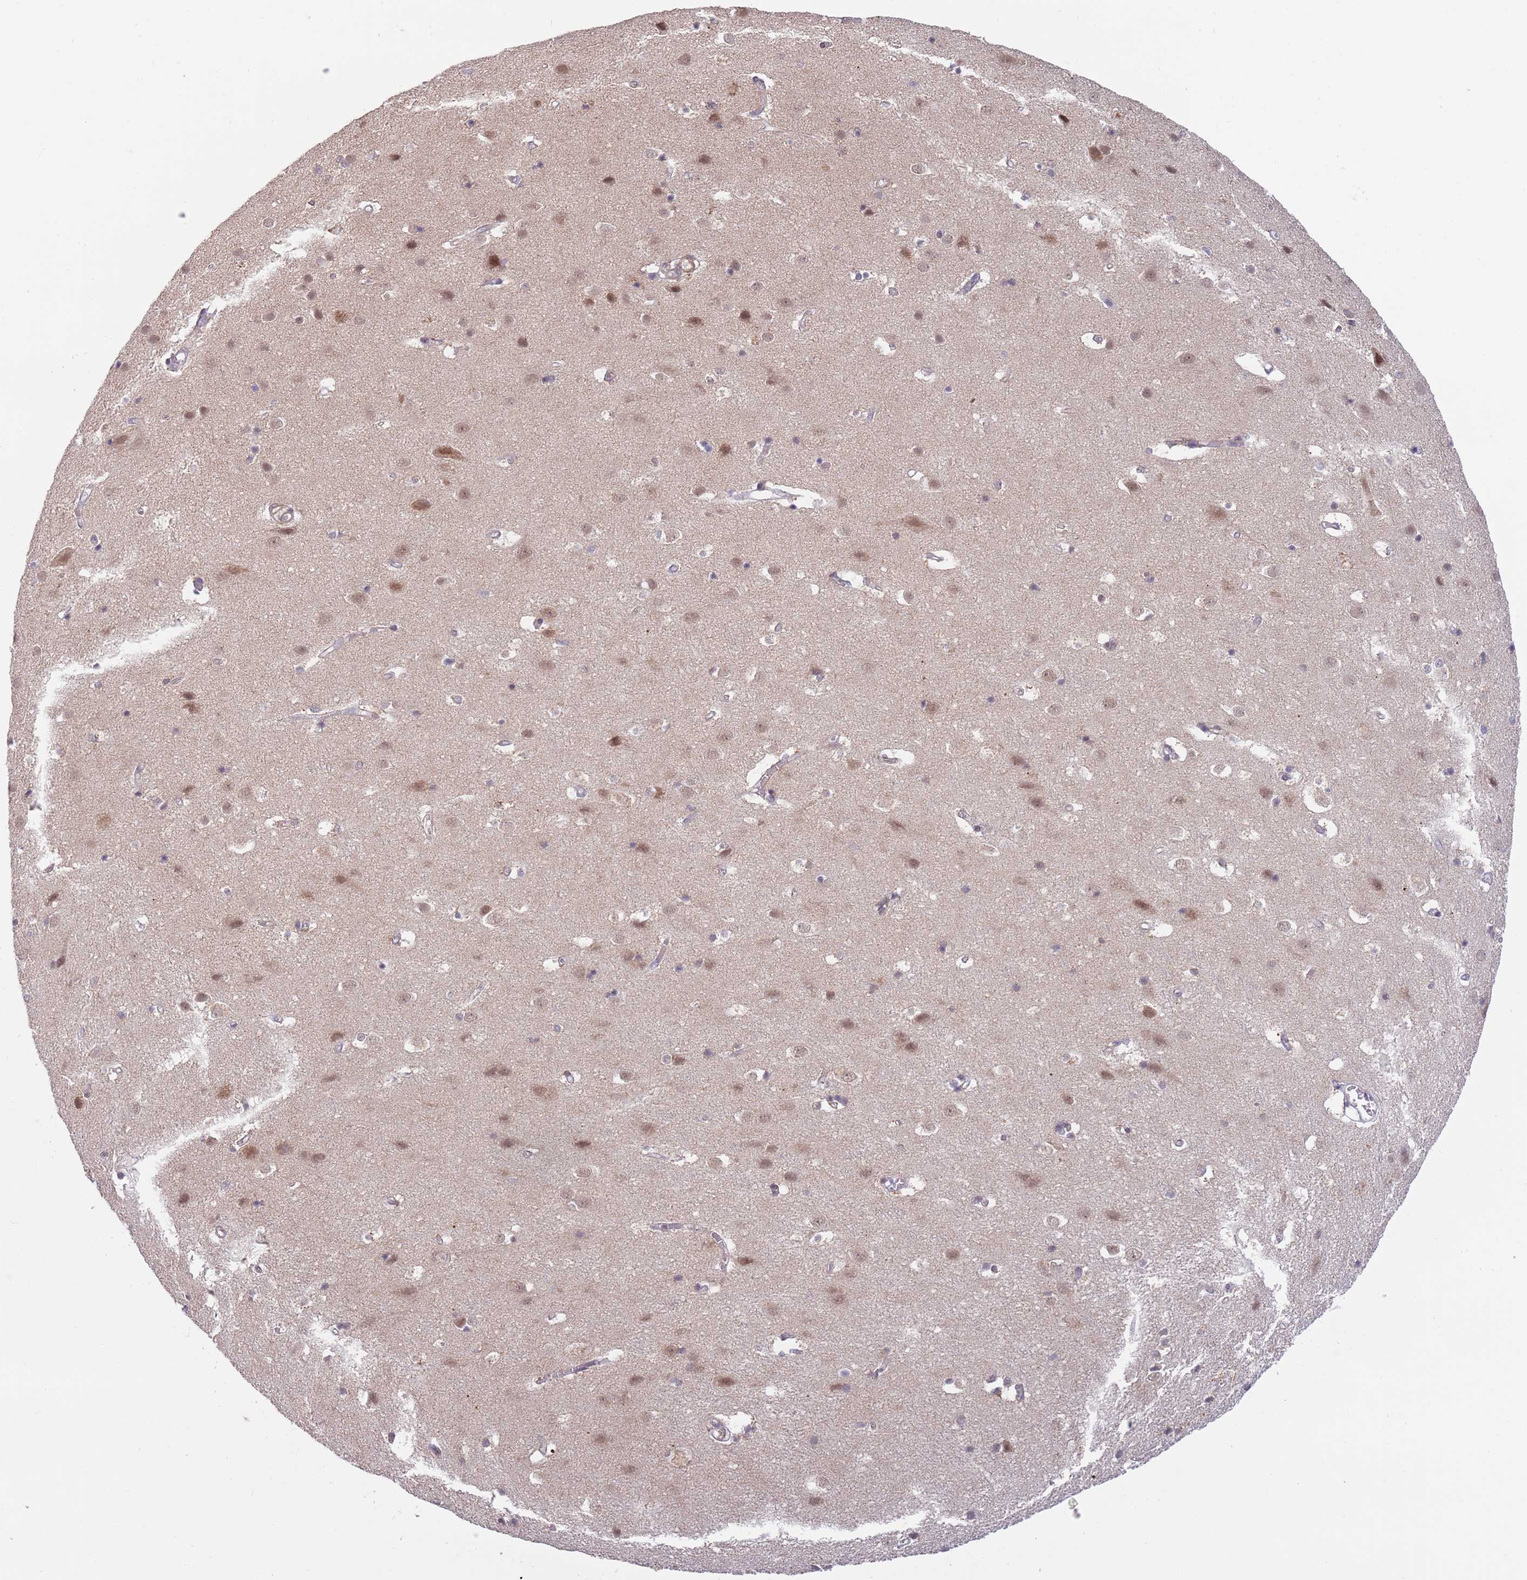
{"staining": {"intensity": "weak", "quantity": ">75%", "location": "cytoplasmic/membranous"}, "tissue": "cerebral cortex", "cell_type": "Endothelial cells", "image_type": "normal", "snomed": [{"axis": "morphology", "description": "Normal tissue, NOS"}, {"axis": "topography", "description": "Cerebral cortex"}], "caption": "Benign cerebral cortex displays weak cytoplasmic/membranous positivity in approximately >75% of endothelial cells.", "gene": "UQCC3", "patient": {"sex": "male", "age": 54}}